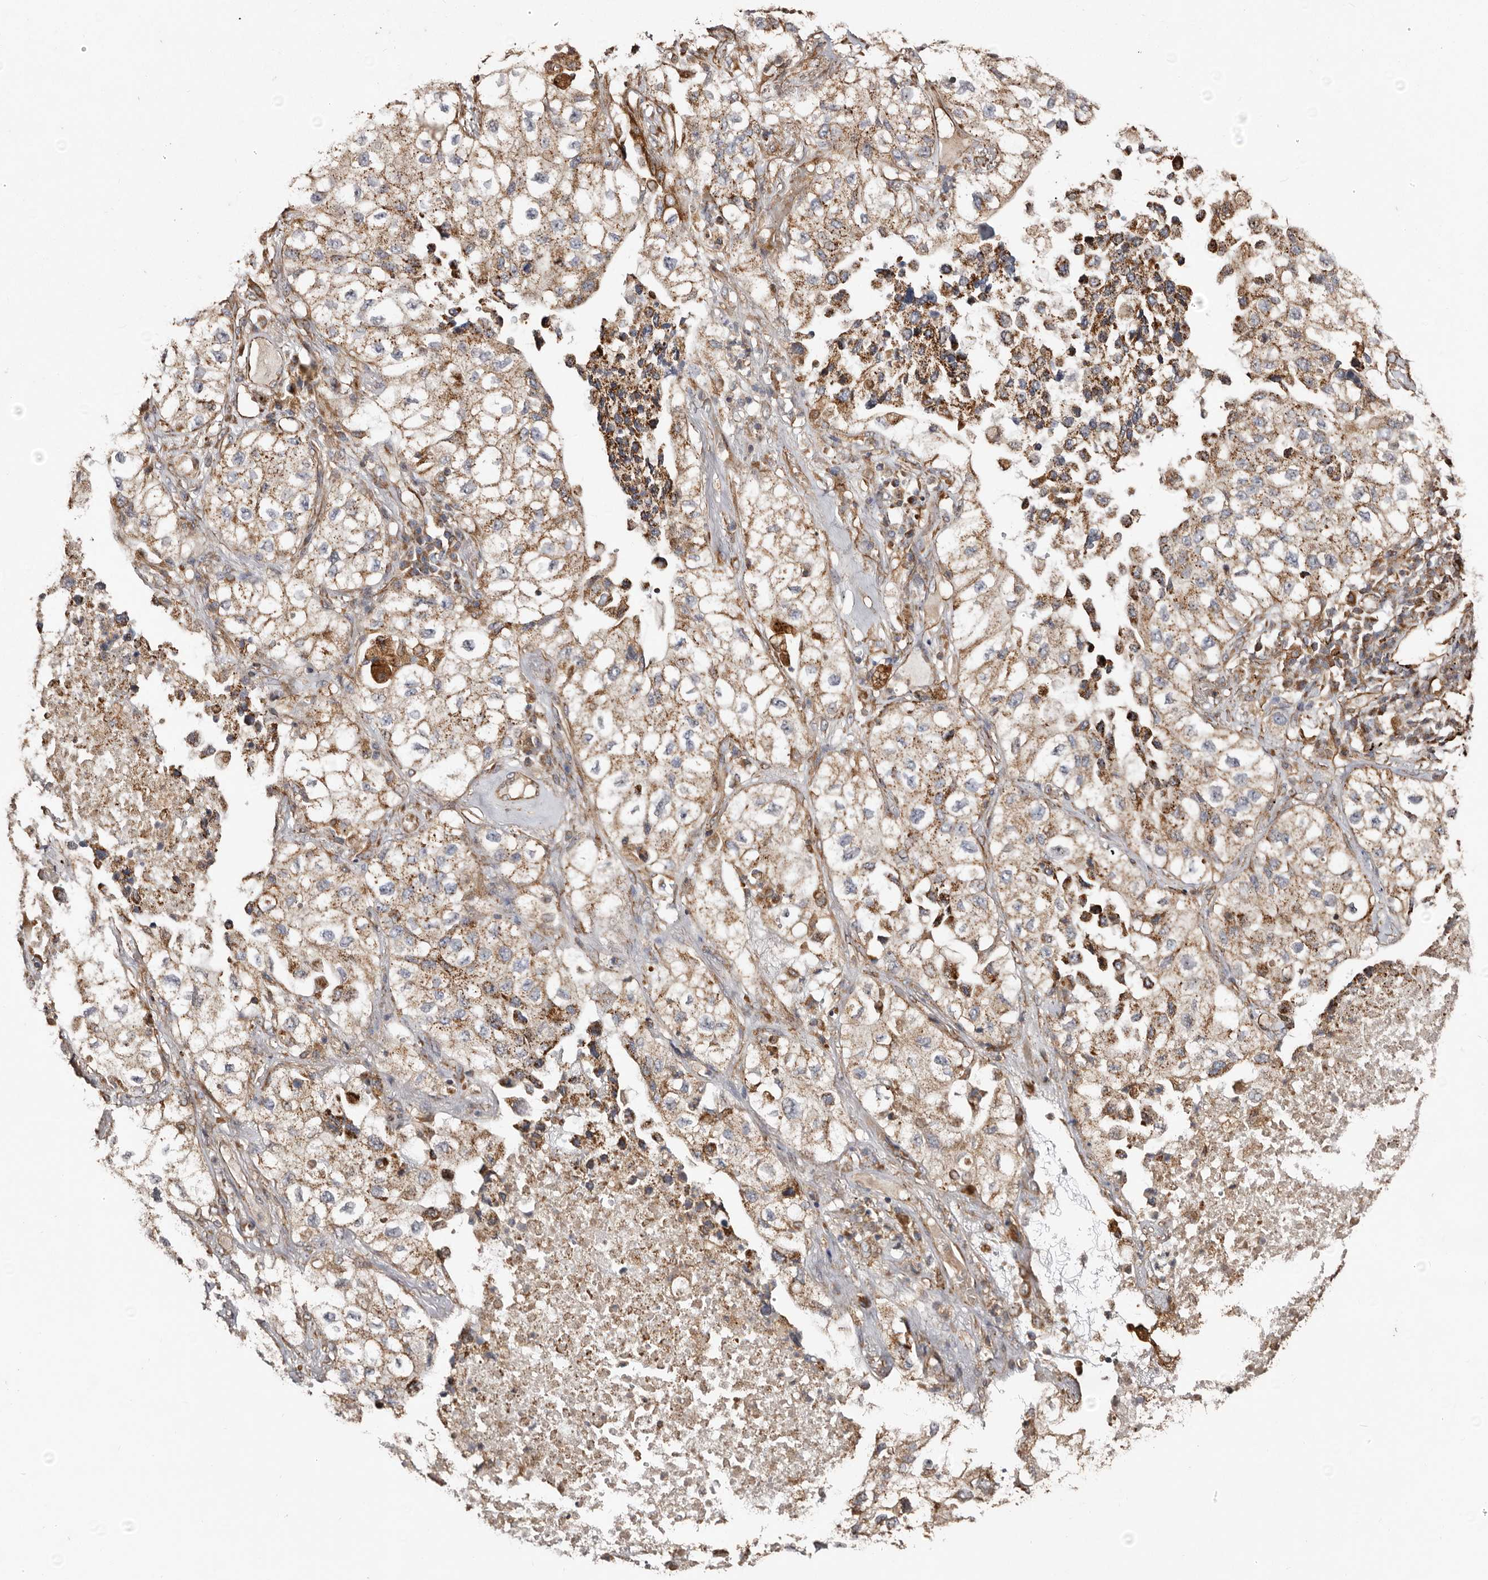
{"staining": {"intensity": "moderate", "quantity": "25%-75%", "location": "cytoplasmic/membranous"}, "tissue": "lung cancer", "cell_type": "Tumor cells", "image_type": "cancer", "snomed": [{"axis": "morphology", "description": "Adenocarcinoma, NOS"}, {"axis": "topography", "description": "Lung"}], "caption": "Lung cancer stained for a protein shows moderate cytoplasmic/membranous positivity in tumor cells.", "gene": "MACC1", "patient": {"sex": "male", "age": 63}}